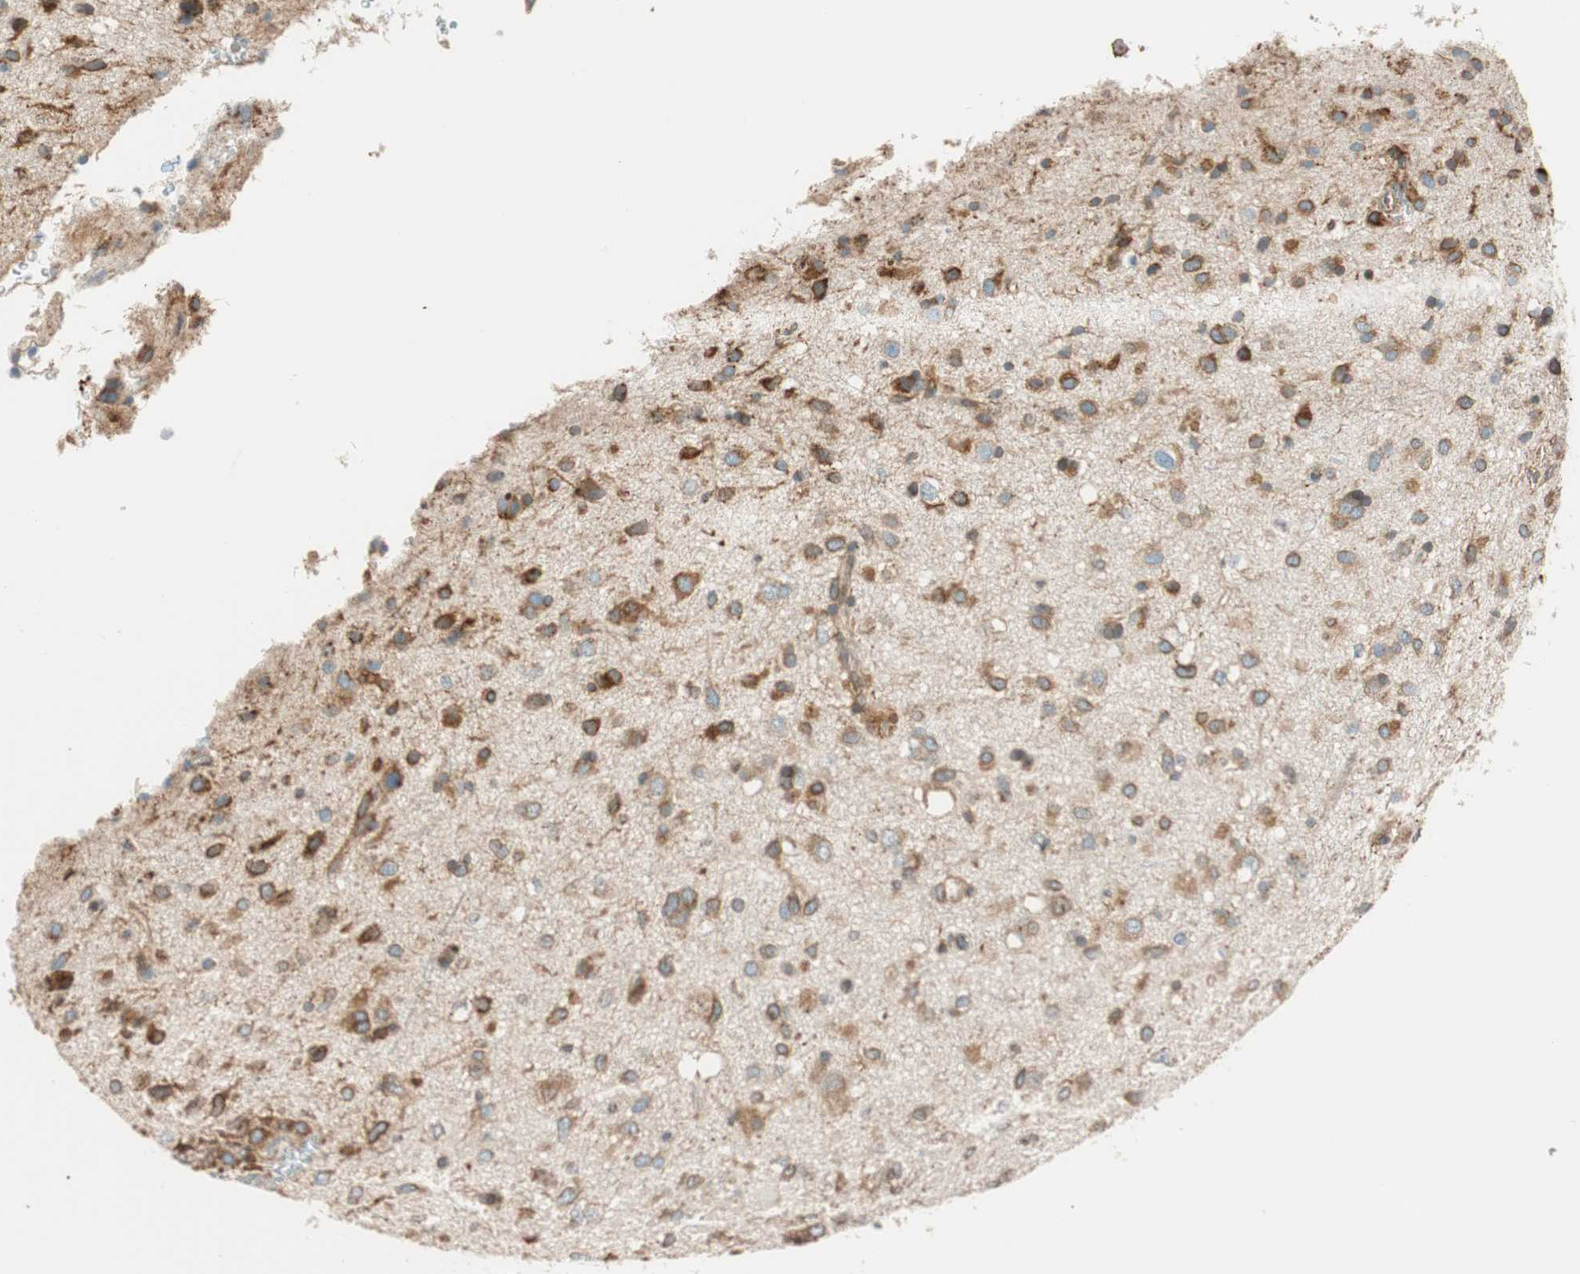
{"staining": {"intensity": "moderate", "quantity": "<25%", "location": "cytoplasmic/membranous"}, "tissue": "glioma", "cell_type": "Tumor cells", "image_type": "cancer", "snomed": [{"axis": "morphology", "description": "Glioma, malignant, Low grade"}, {"axis": "topography", "description": "Brain"}], "caption": "High-power microscopy captured an immunohistochemistry micrograph of glioma, revealing moderate cytoplasmic/membranous staining in about <25% of tumor cells.", "gene": "PRKCSH", "patient": {"sex": "male", "age": 77}}